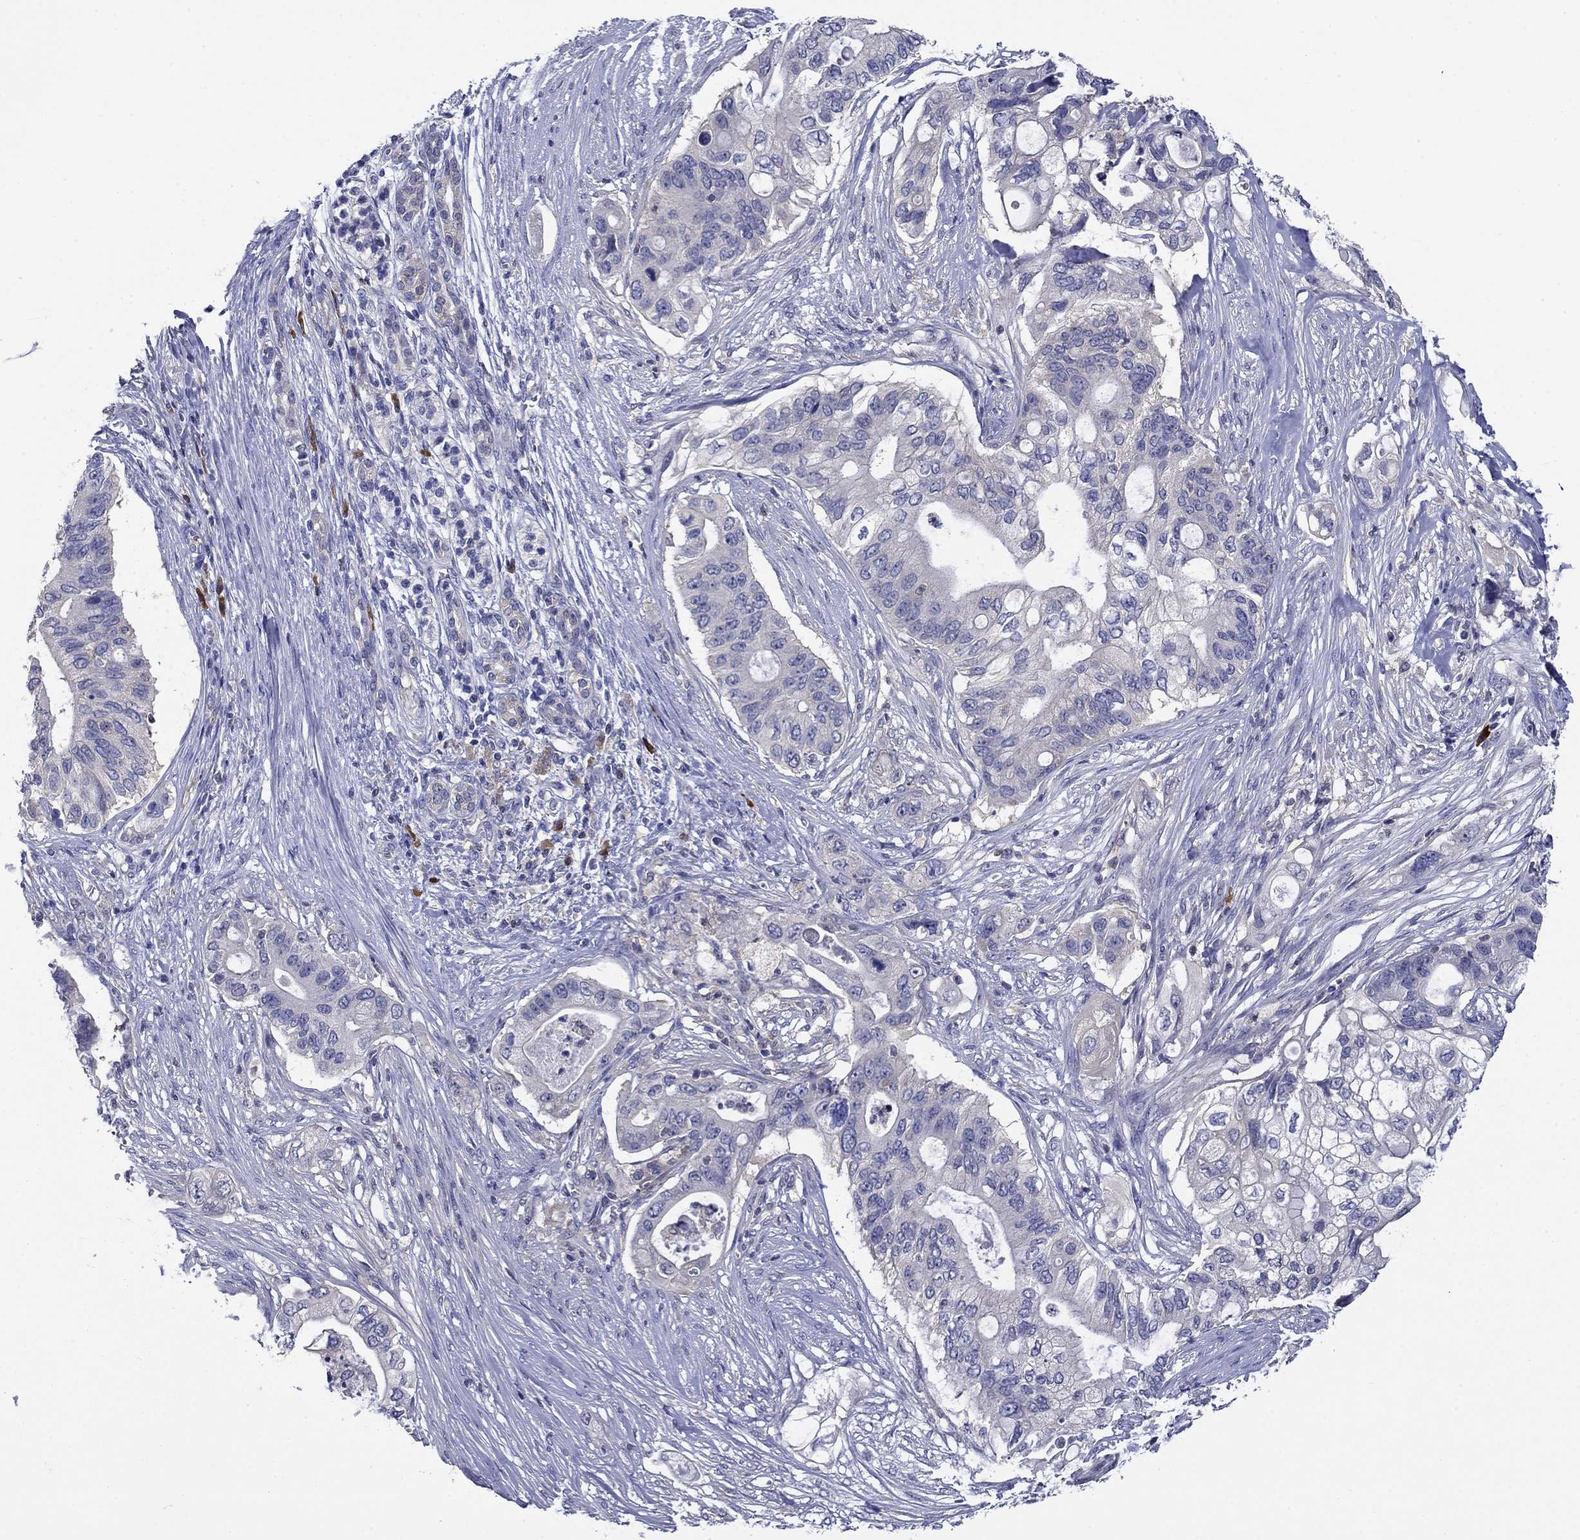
{"staining": {"intensity": "negative", "quantity": "none", "location": "none"}, "tissue": "pancreatic cancer", "cell_type": "Tumor cells", "image_type": "cancer", "snomed": [{"axis": "morphology", "description": "Adenocarcinoma, NOS"}, {"axis": "topography", "description": "Pancreas"}], "caption": "The histopathology image exhibits no staining of tumor cells in pancreatic cancer (adenocarcinoma).", "gene": "POU2F2", "patient": {"sex": "female", "age": 72}}